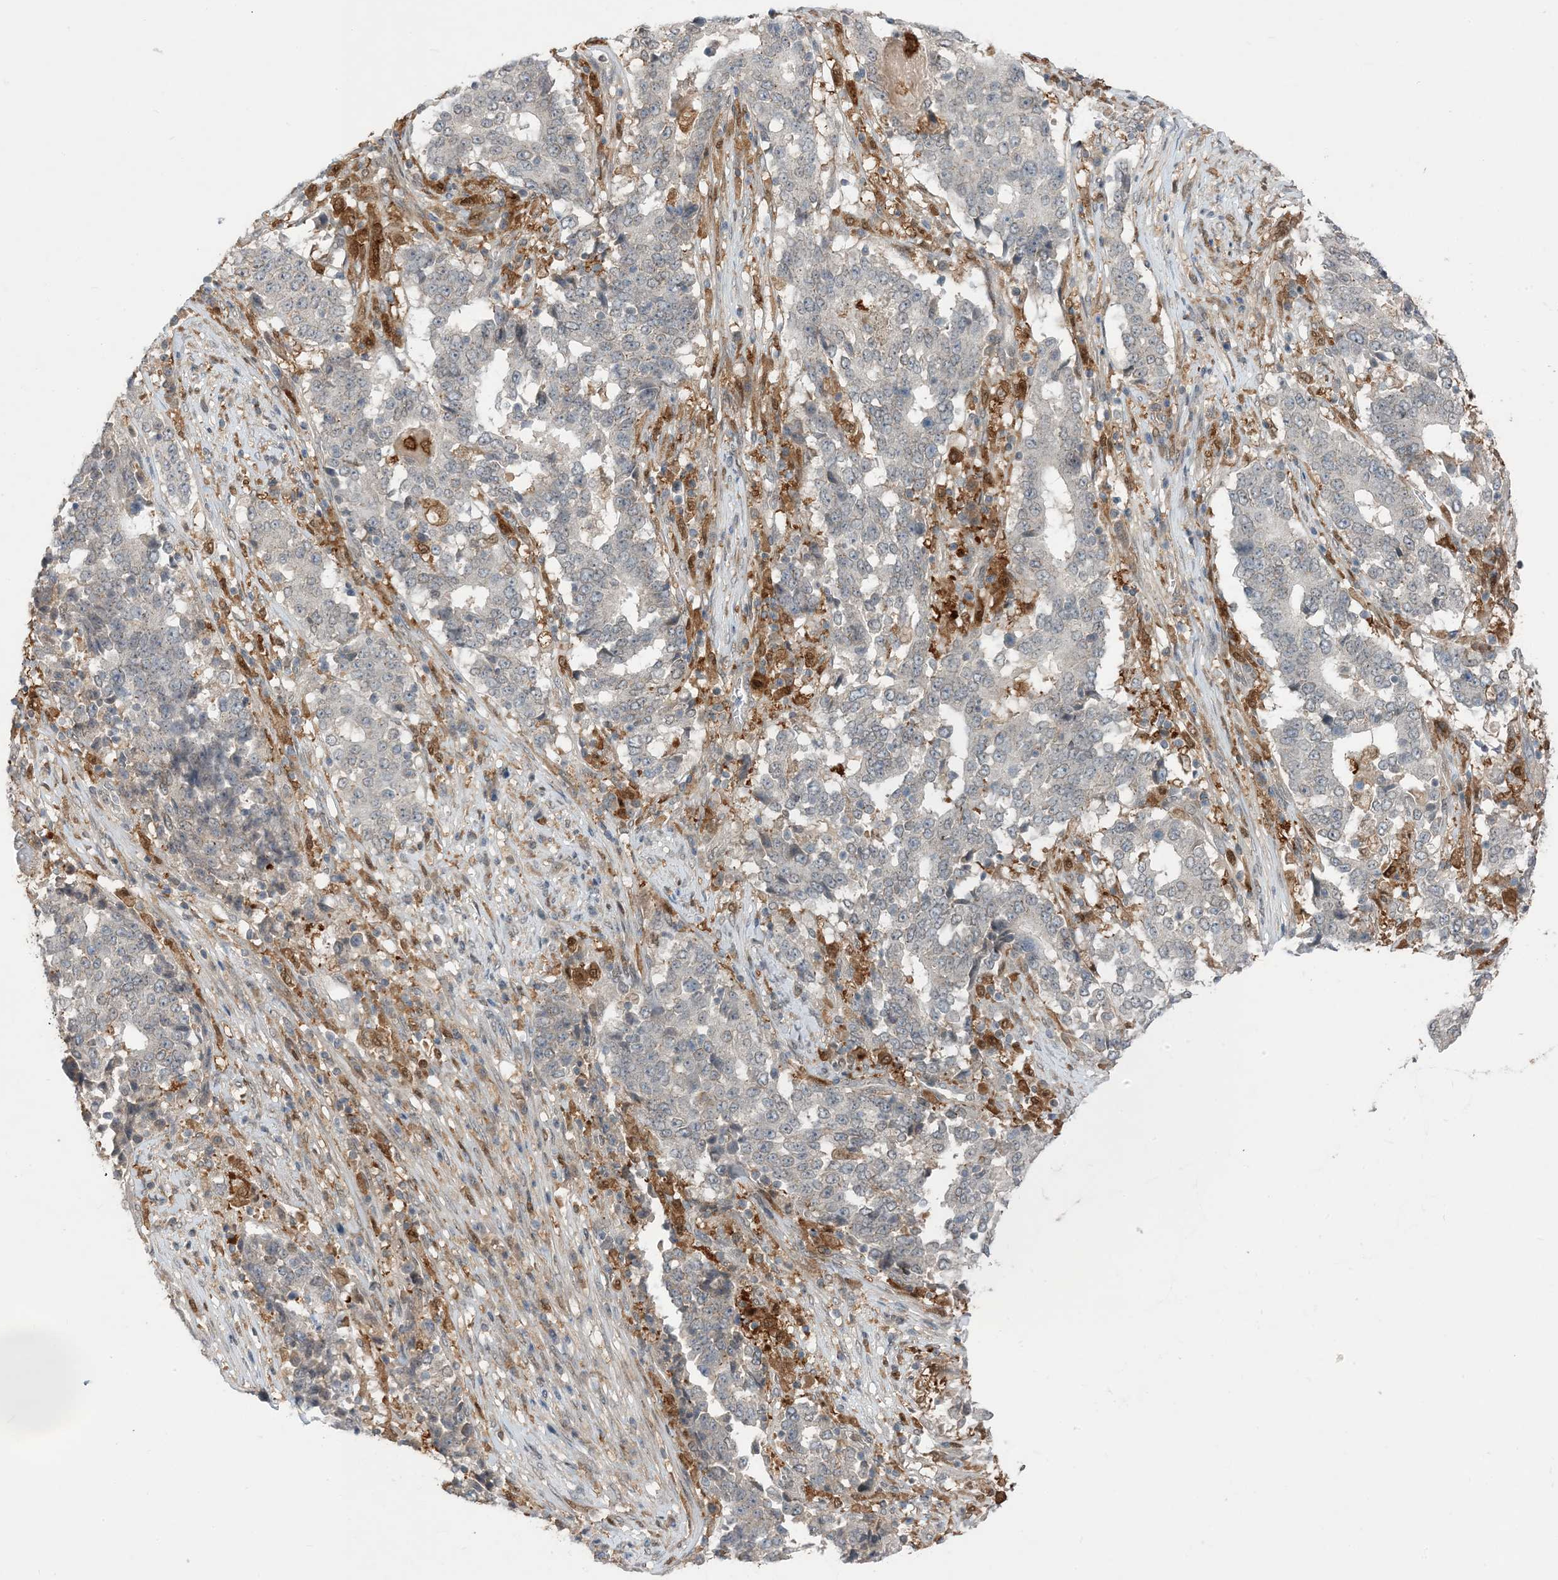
{"staining": {"intensity": "negative", "quantity": "none", "location": "none"}, "tissue": "stomach cancer", "cell_type": "Tumor cells", "image_type": "cancer", "snomed": [{"axis": "morphology", "description": "Adenocarcinoma, NOS"}, {"axis": "topography", "description": "Stomach"}], "caption": "IHC photomicrograph of neoplastic tissue: adenocarcinoma (stomach) stained with DAB (3,3'-diaminobenzidine) exhibits no significant protein positivity in tumor cells.", "gene": "NAGK", "patient": {"sex": "male", "age": 59}}